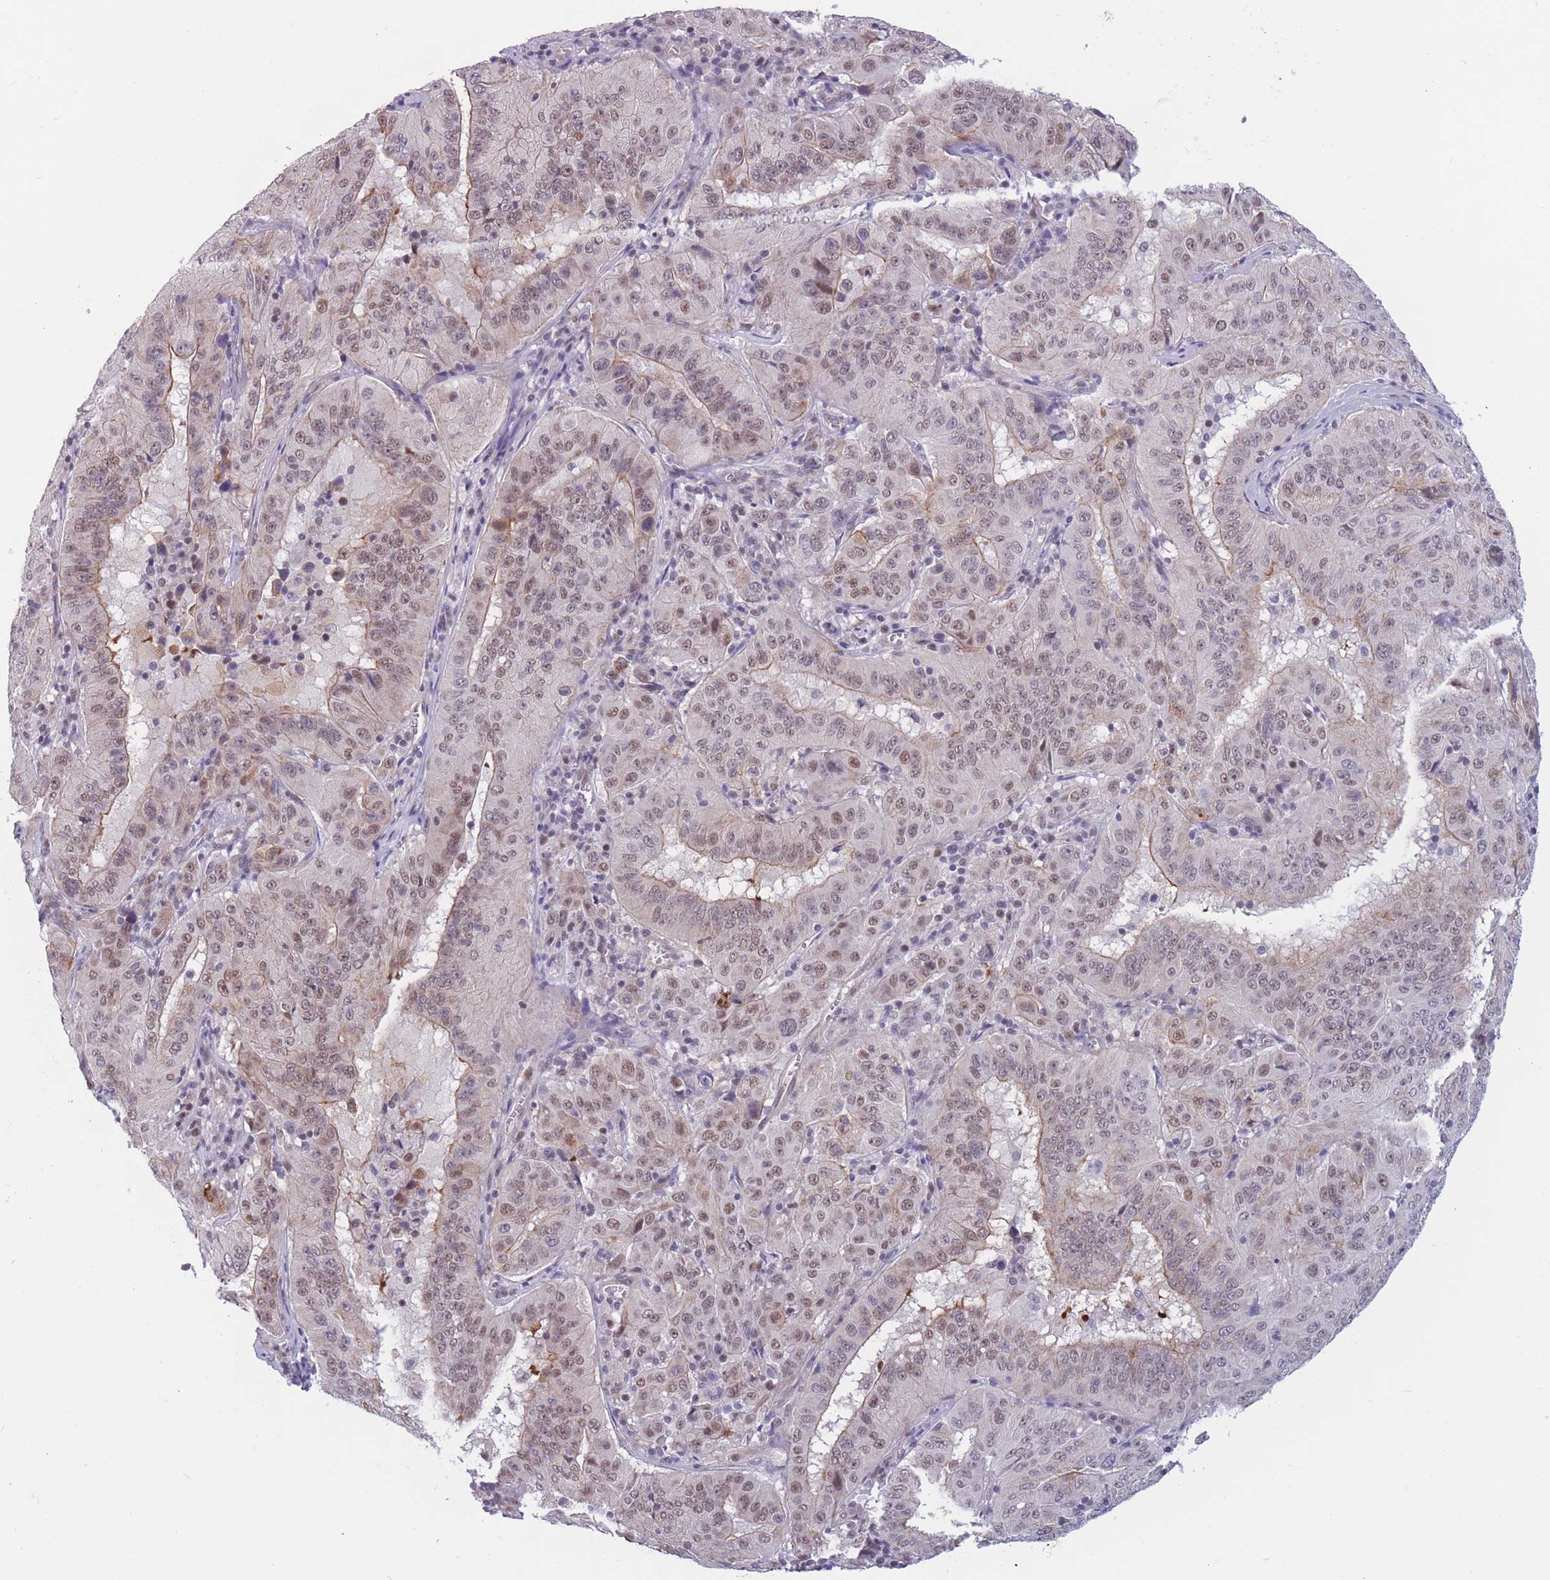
{"staining": {"intensity": "weak", "quantity": "25%-75%", "location": "nuclear"}, "tissue": "pancreatic cancer", "cell_type": "Tumor cells", "image_type": "cancer", "snomed": [{"axis": "morphology", "description": "Adenocarcinoma, NOS"}, {"axis": "topography", "description": "Pancreas"}], "caption": "Approximately 25%-75% of tumor cells in pancreatic cancer (adenocarcinoma) show weak nuclear protein staining as visualized by brown immunohistochemical staining.", "gene": "BCL9L", "patient": {"sex": "male", "age": 63}}